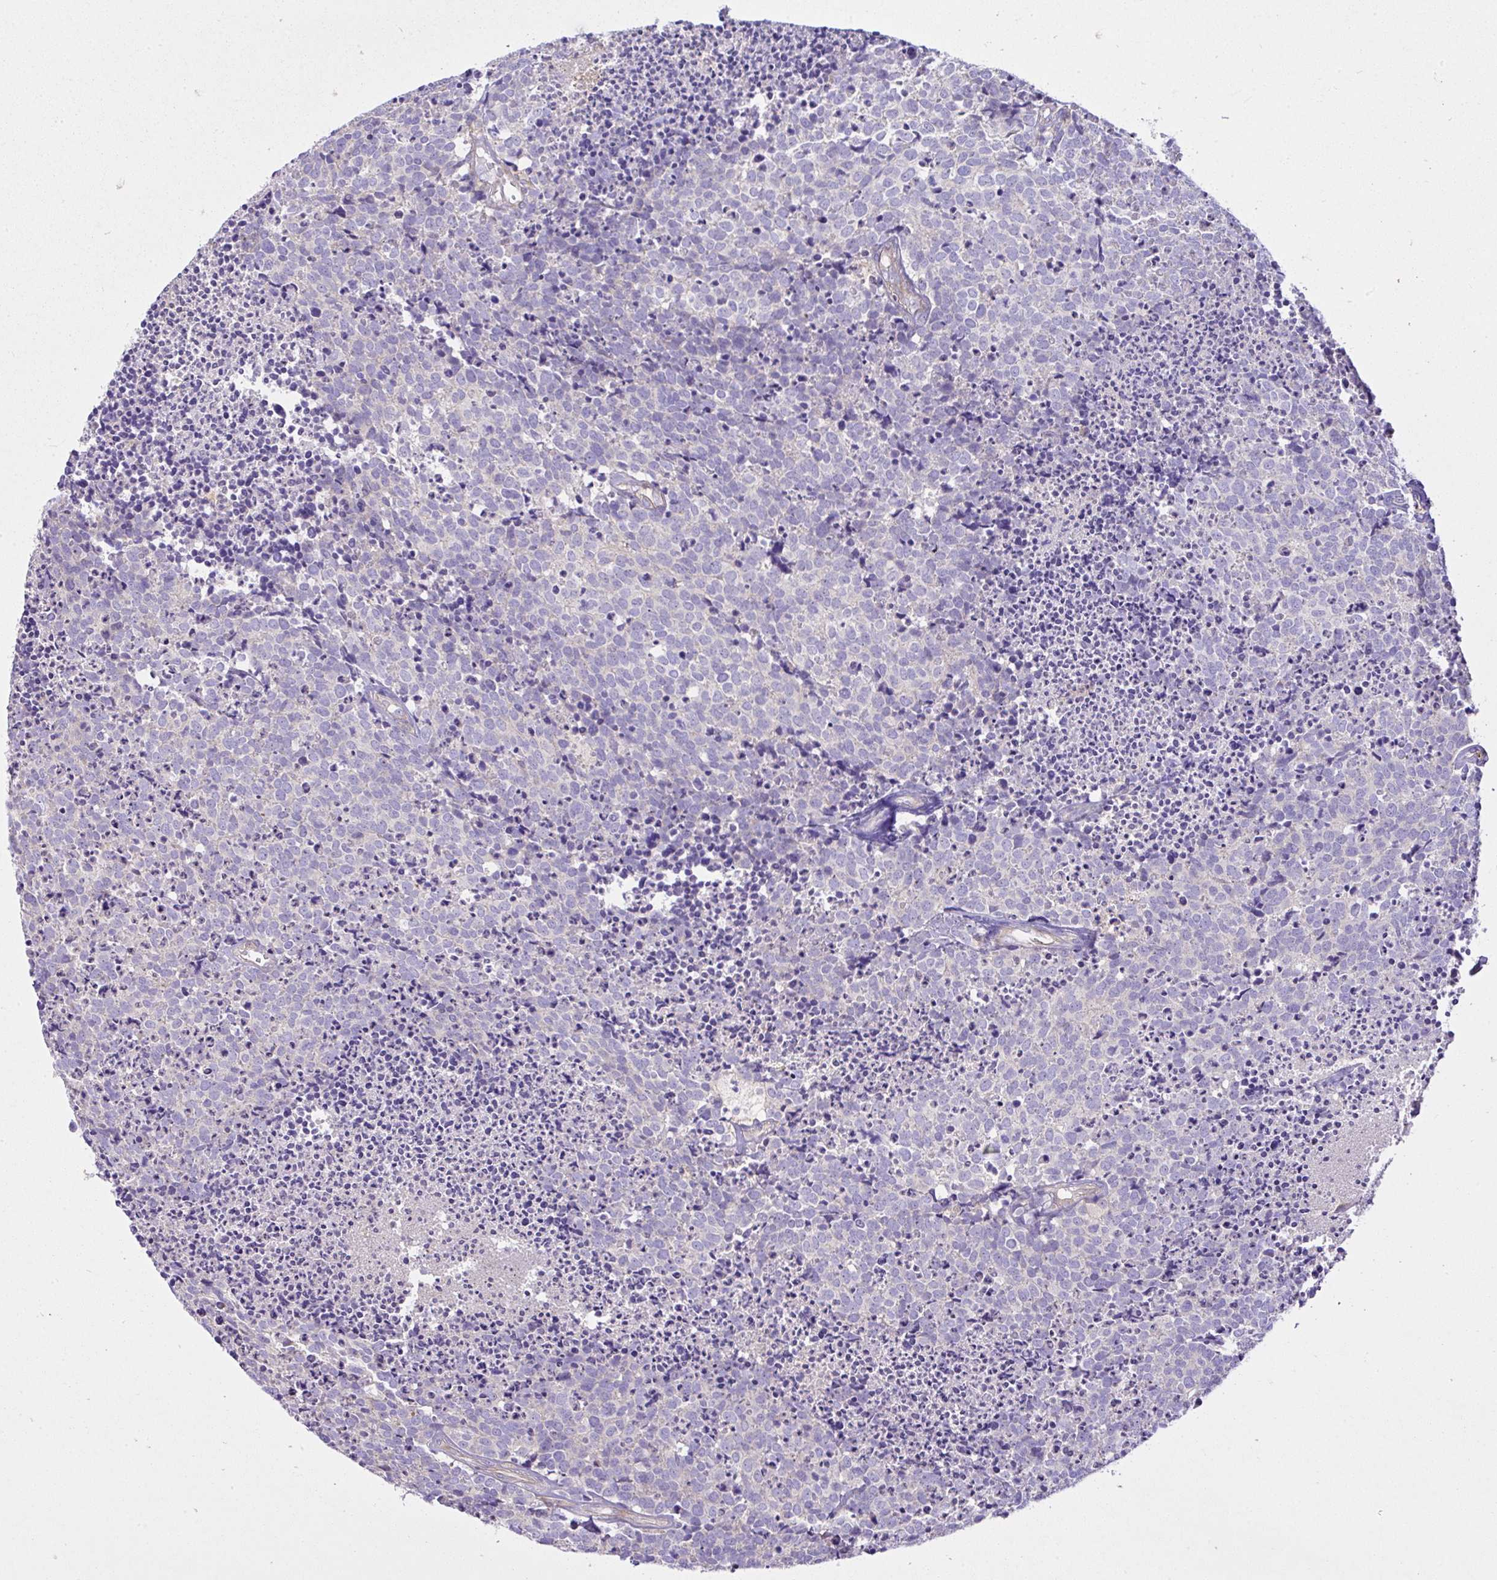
{"staining": {"intensity": "negative", "quantity": "none", "location": "none"}, "tissue": "carcinoid", "cell_type": "Tumor cells", "image_type": "cancer", "snomed": [{"axis": "morphology", "description": "Carcinoid, malignant, NOS"}, {"axis": "topography", "description": "Skin"}], "caption": "Malignant carcinoid was stained to show a protein in brown. There is no significant positivity in tumor cells.", "gene": "CCDC142", "patient": {"sex": "female", "age": 79}}